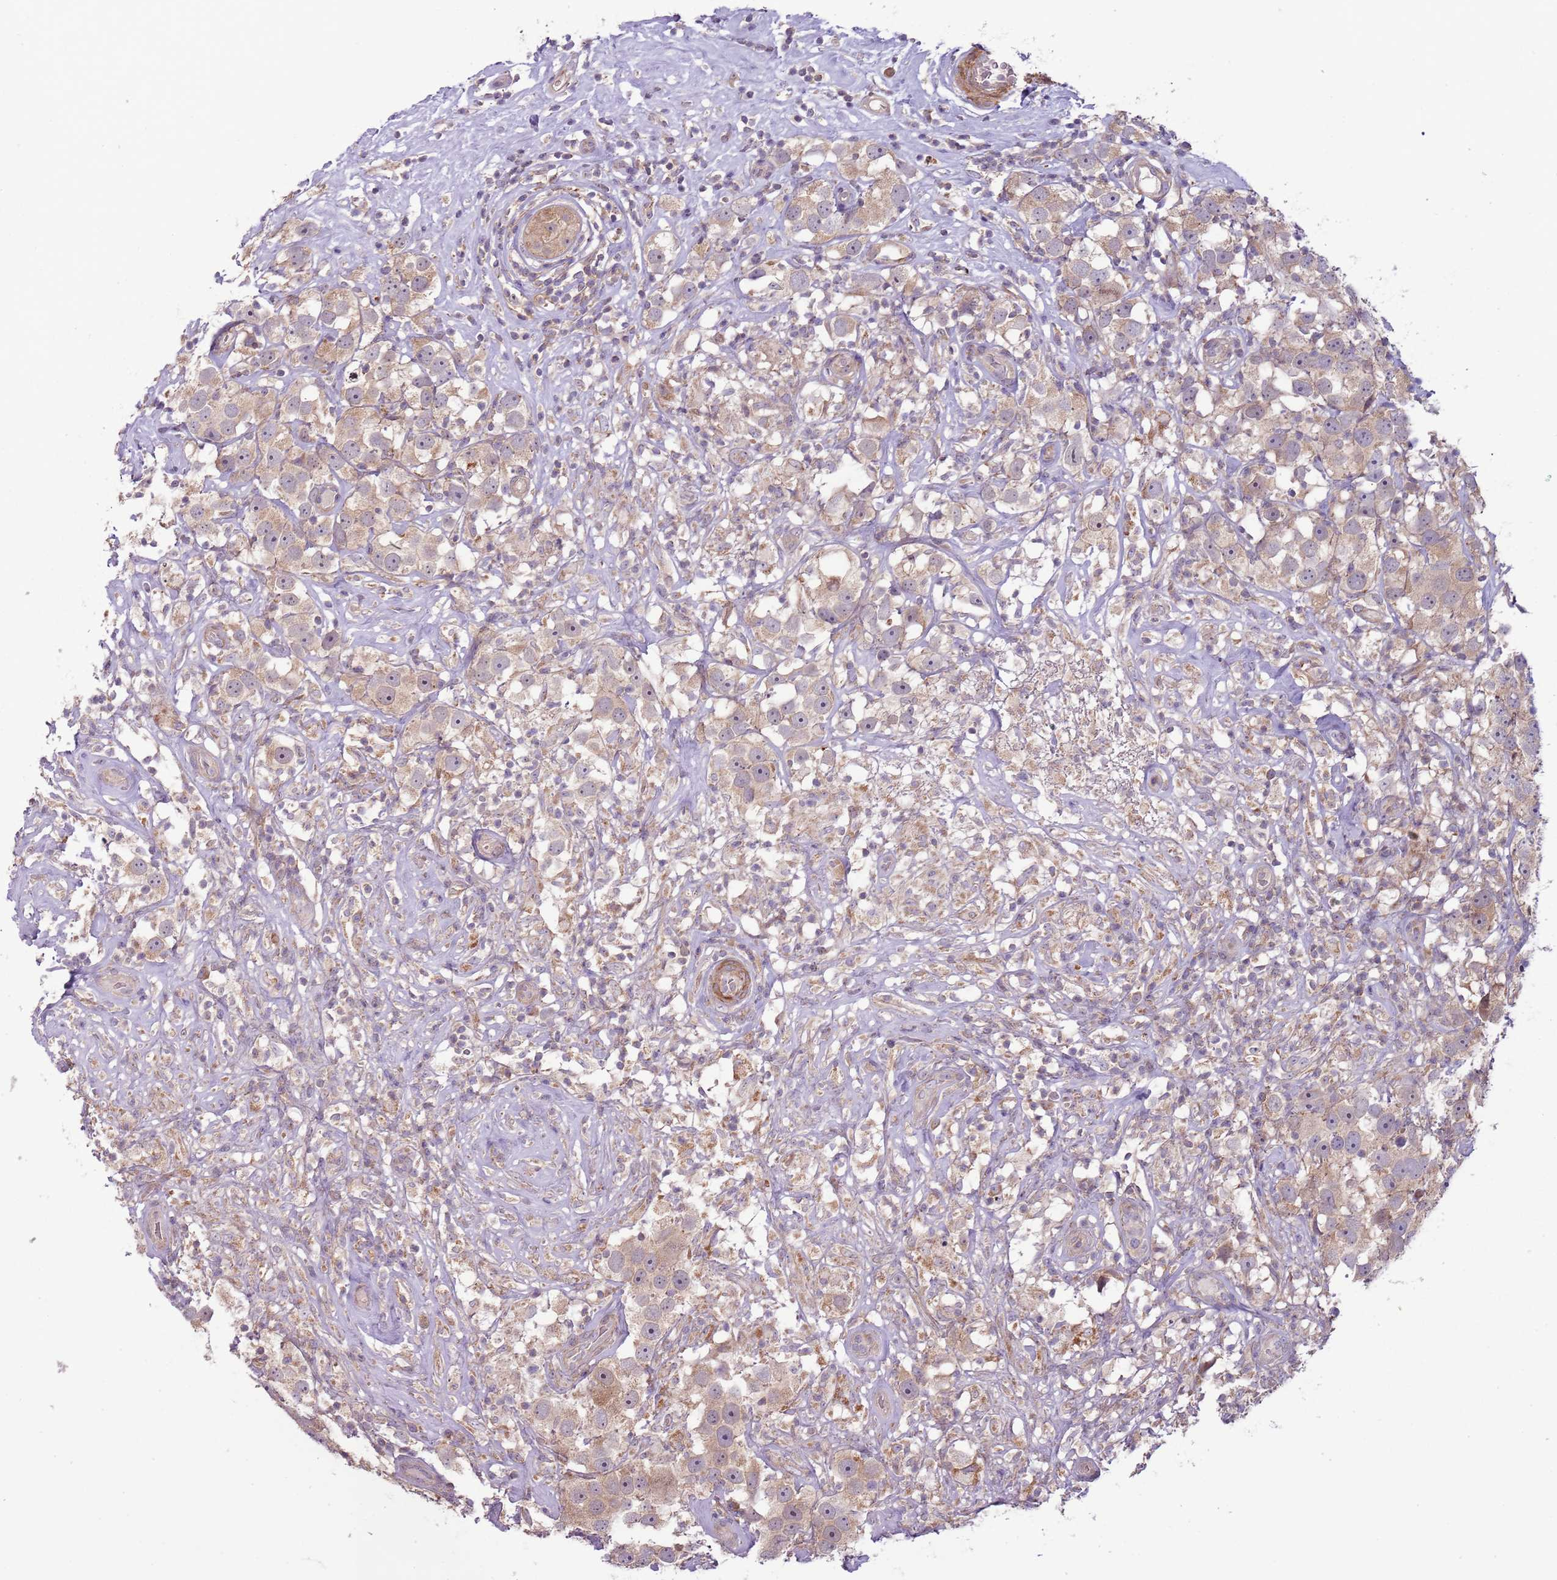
{"staining": {"intensity": "weak", "quantity": "25%-75%", "location": "cytoplasmic/membranous"}, "tissue": "testis cancer", "cell_type": "Tumor cells", "image_type": "cancer", "snomed": [{"axis": "morphology", "description": "Seminoma, NOS"}, {"axis": "topography", "description": "Testis"}], "caption": "Tumor cells reveal weak cytoplasmic/membranous positivity in about 25%-75% of cells in testis cancer (seminoma).", "gene": "DTD2", "patient": {"sex": "male", "age": 49}}